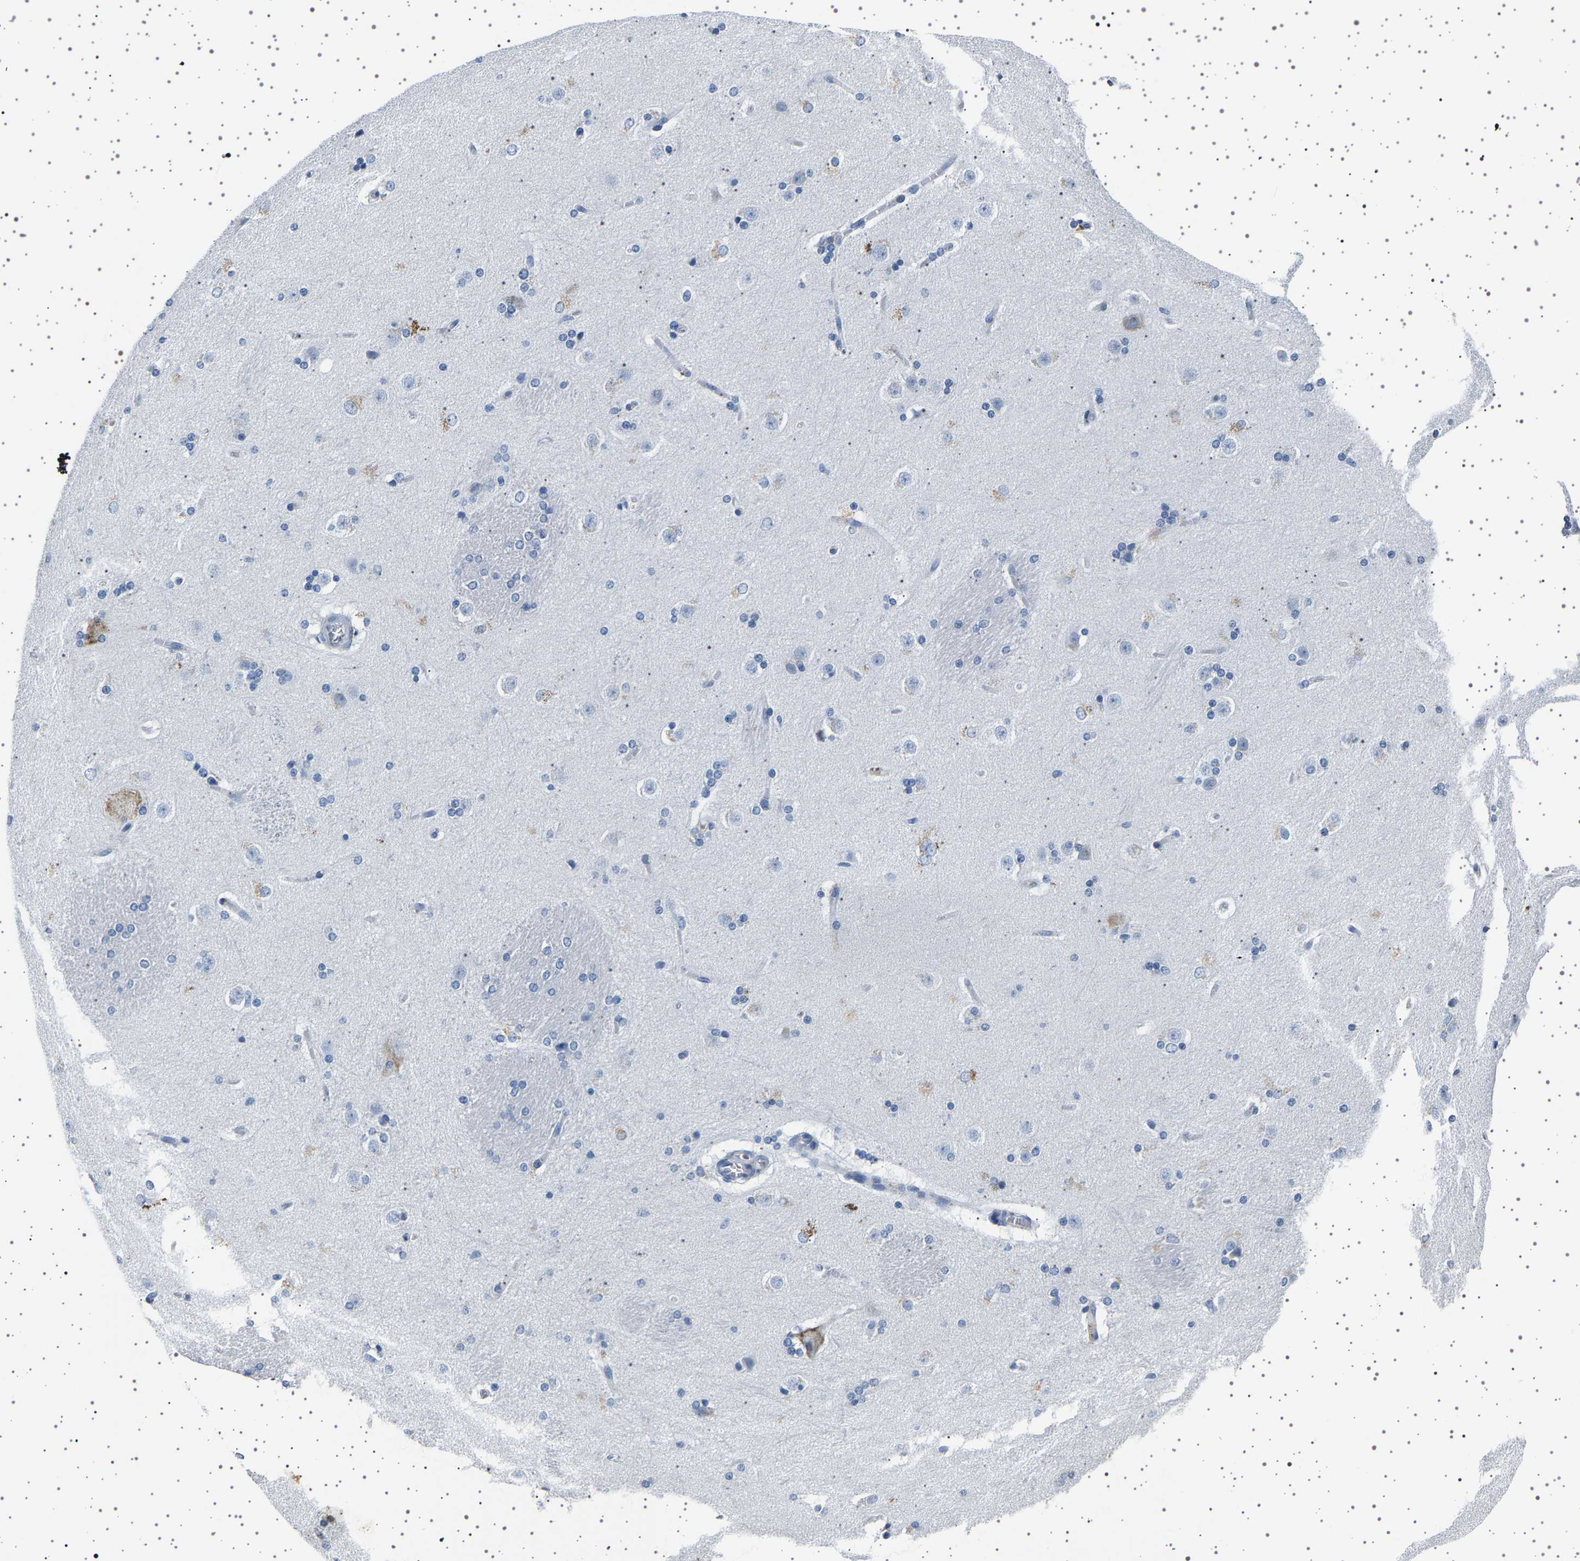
{"staining": {"intensity": "weak", "quantity": "<25%", "location": "cytoplasmic/membranous"}, "tissue": "caudate", "cell_type": "Glial cells", "image_type": "normal", "snomed": [{"axis": "morphology", "description": "Normal tissue, NOS"}, {"axis": "topography", "description": "Lateral ventricle wall"}], "caption": "The micrograph displays no staining of glial cells in normal caudate. The staining was performed using DAB to visualize the protein expression in brown, while the nuclei were stained in blue with hematoxylin (Magnification: 20x).", "gene": "FTCD", "patient": {"sex": "female", "age": 19}}